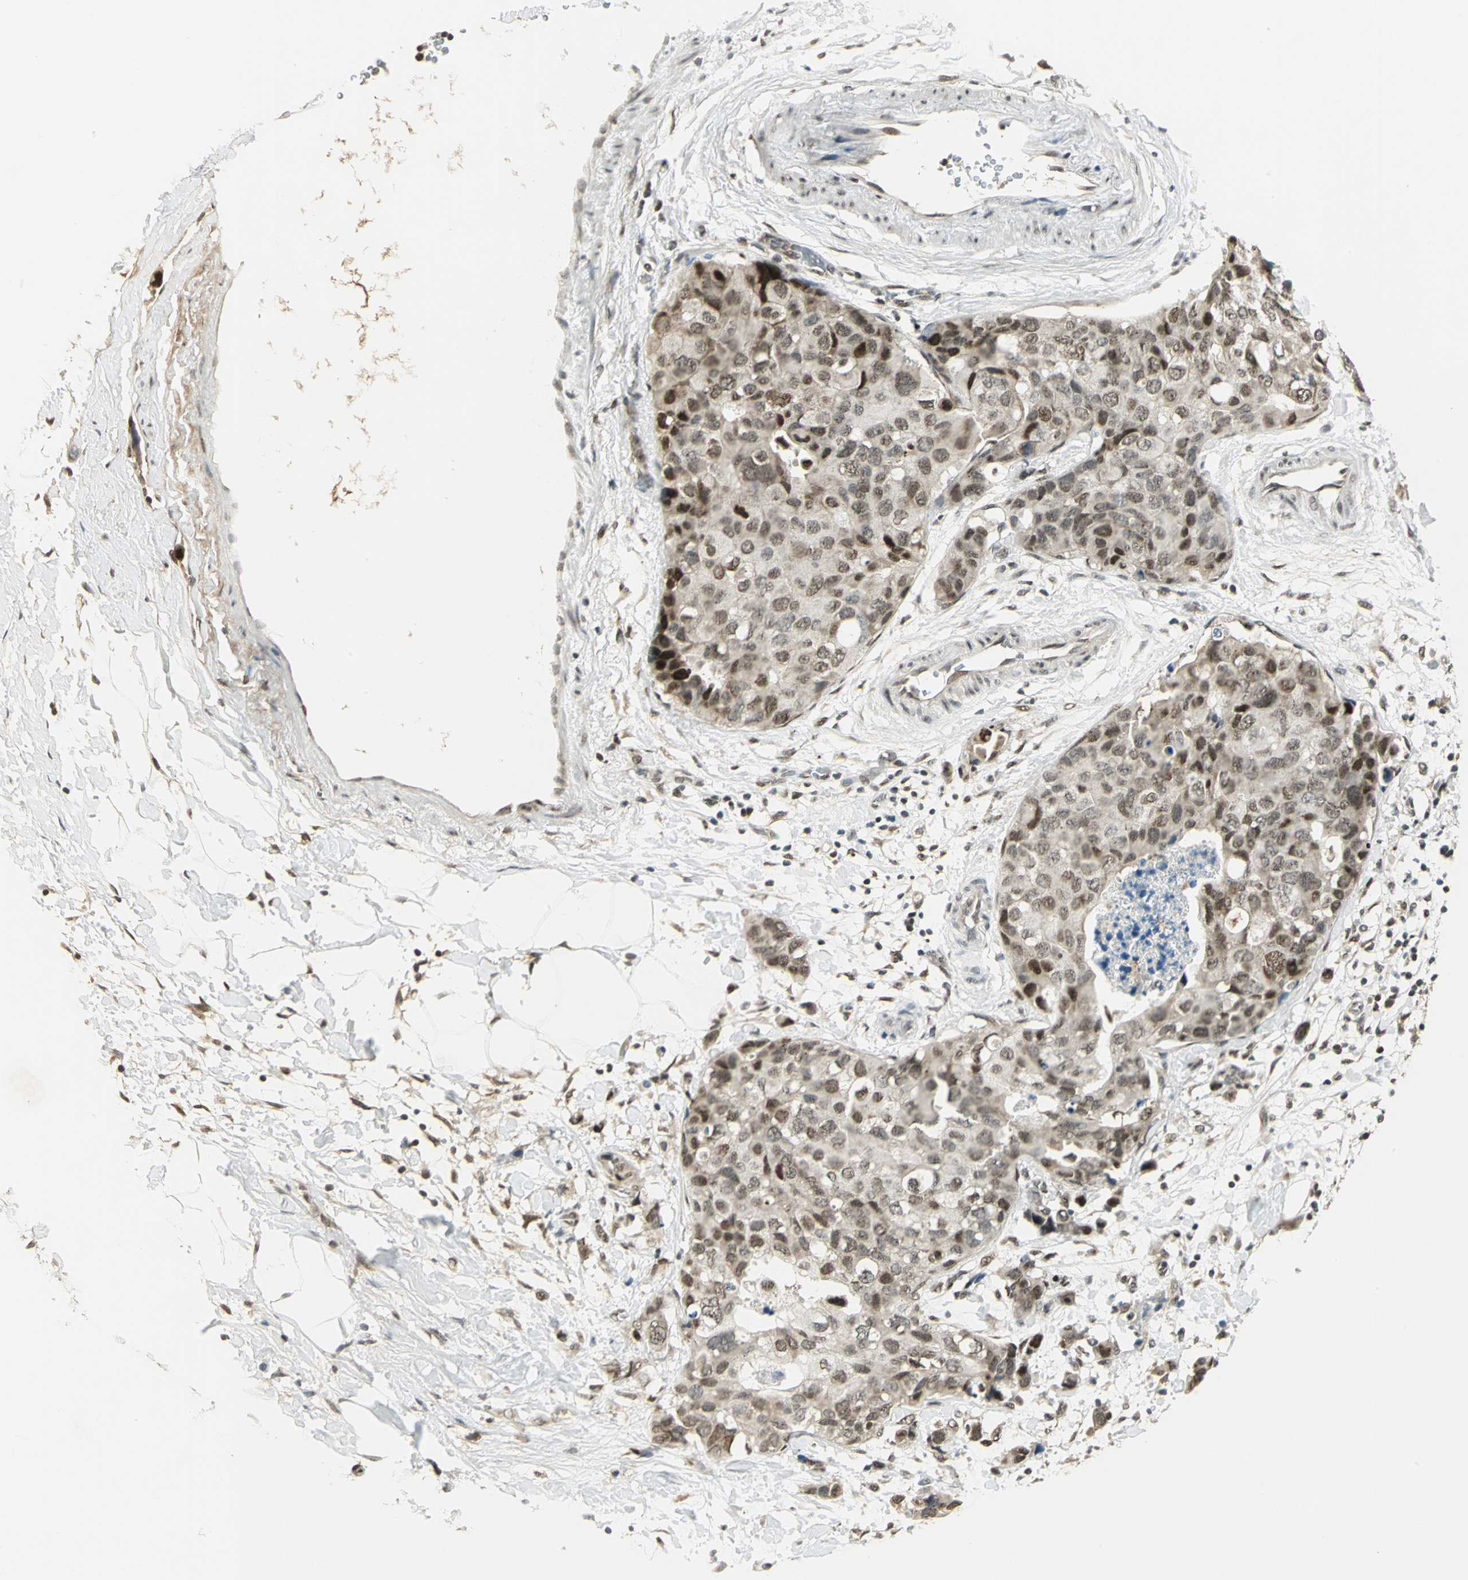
{"staining": {"intensity": "moderate", "quantity": "25%-75%", "location": "nuclear"}, "tissue": "breast cancer", "cell_type": "Tumor cells", "image_type": "cancer", "snomed": [{"axis": "morphology", "description": "Normal tissue, NOS"}, {"axis": "morphology", "description": "Duct carcinoma"}, {"axis": "topography", "description": "Breast"}], "caption": "Brown immunohistochemical staining in human breast intraductal carcinoma reveals moderate nuclear expression in approximately 25%-75% of tumor cells.", "gene": "RAD17", "patient": {"sex": "female", "age": 50}}